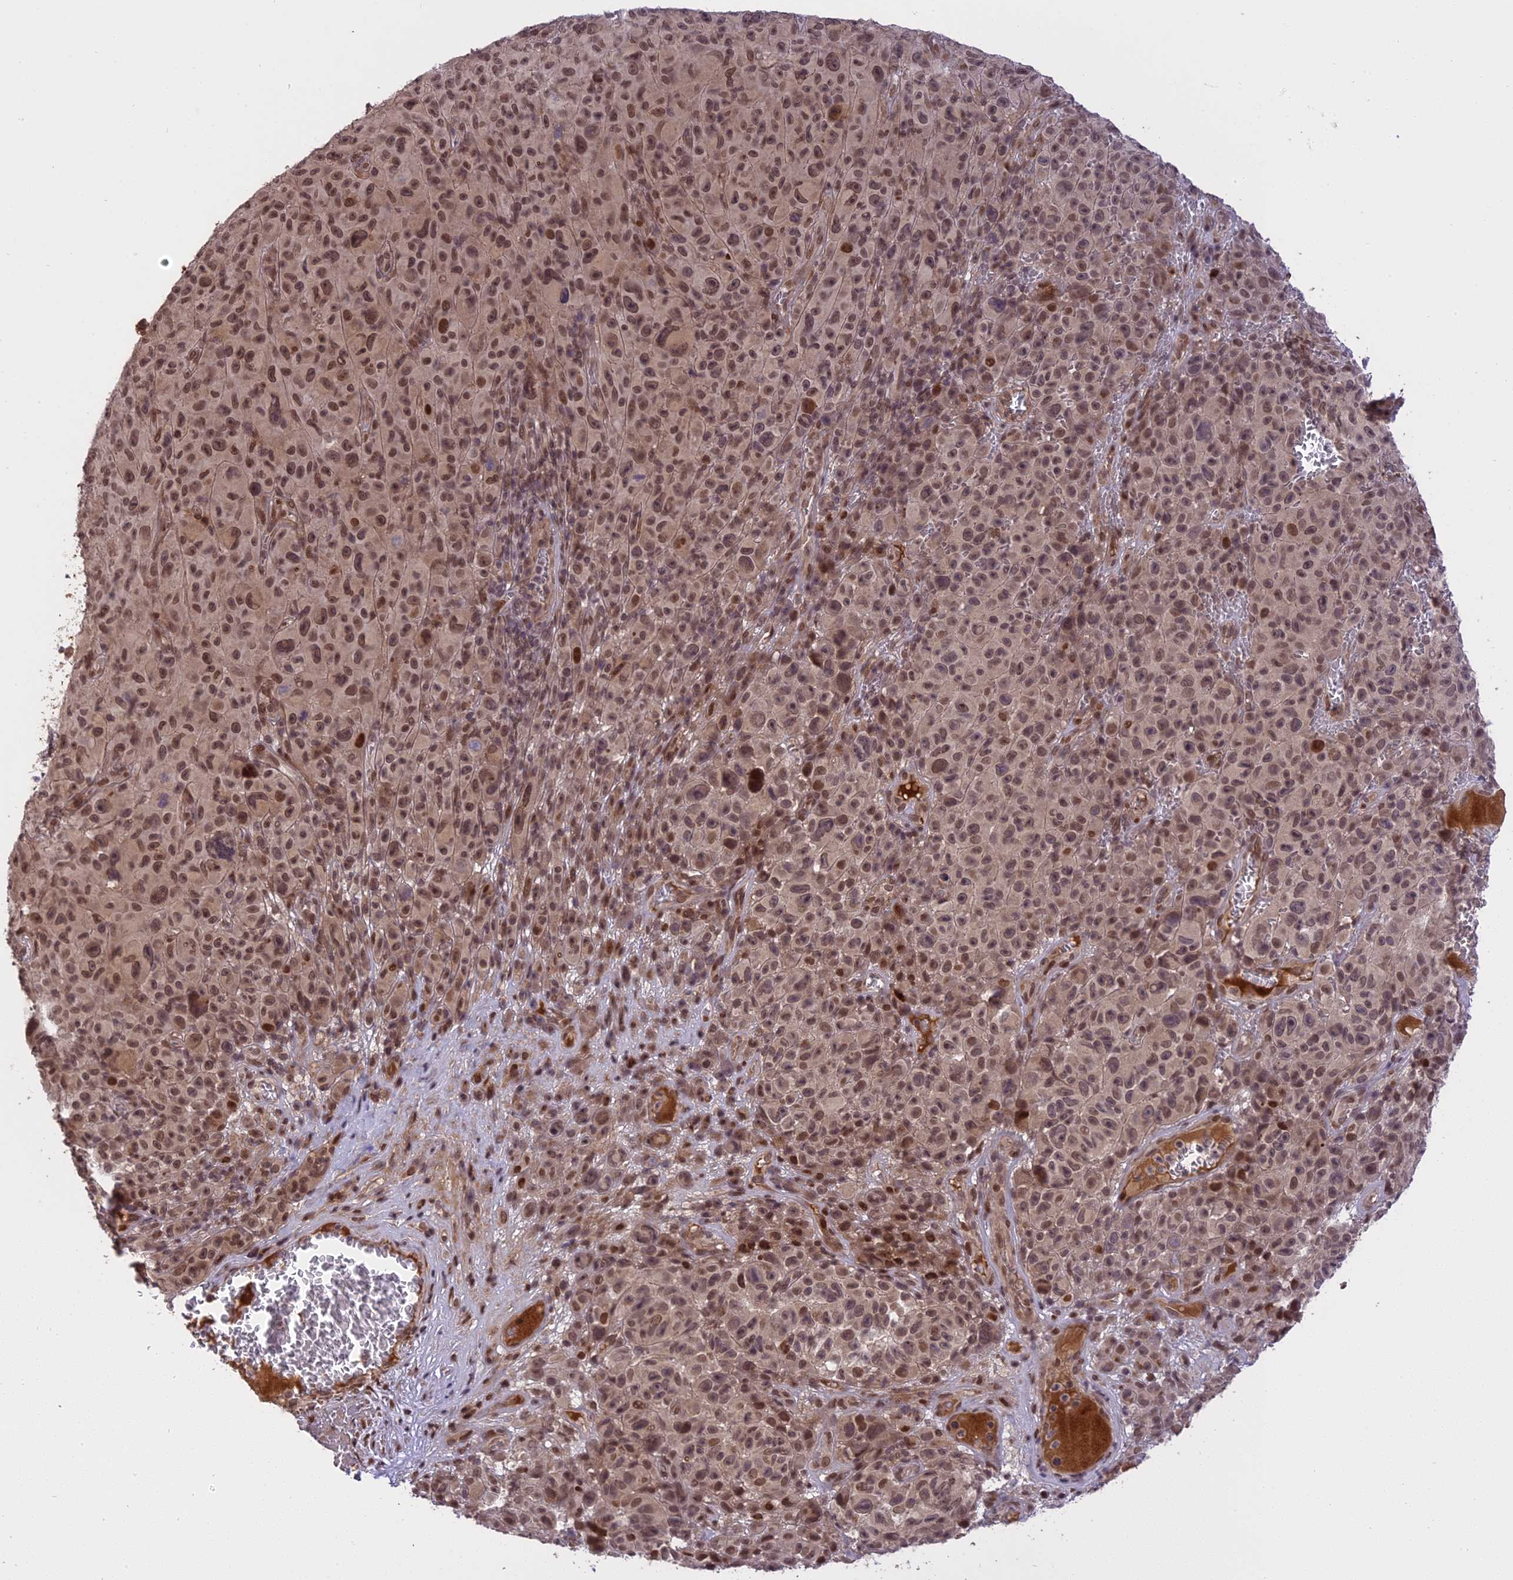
{"staining": {"intensity": "moderate", "quantity": ">75%", "location": "nuclear"}, "tissue": "melanoma", "cell_type": "Tumor cells", "image_type": "cancer", "snomed": [{"axis": "morphology", "description": "Malignant melanoma, NOS"}, {"axis": "topography", "description": "Skin"}], "caption": "Immunohistochemistry histopathology image of neoplastic tissue: melanoma stained using immunohistochemistry demonstrates medium levels of moderate protein expression localized specifically in the nuclear of tumor cells, appearing as a nuclear brown color.", "gene": "PRELID2", "patient": {"sex": "female", "age": 82}}